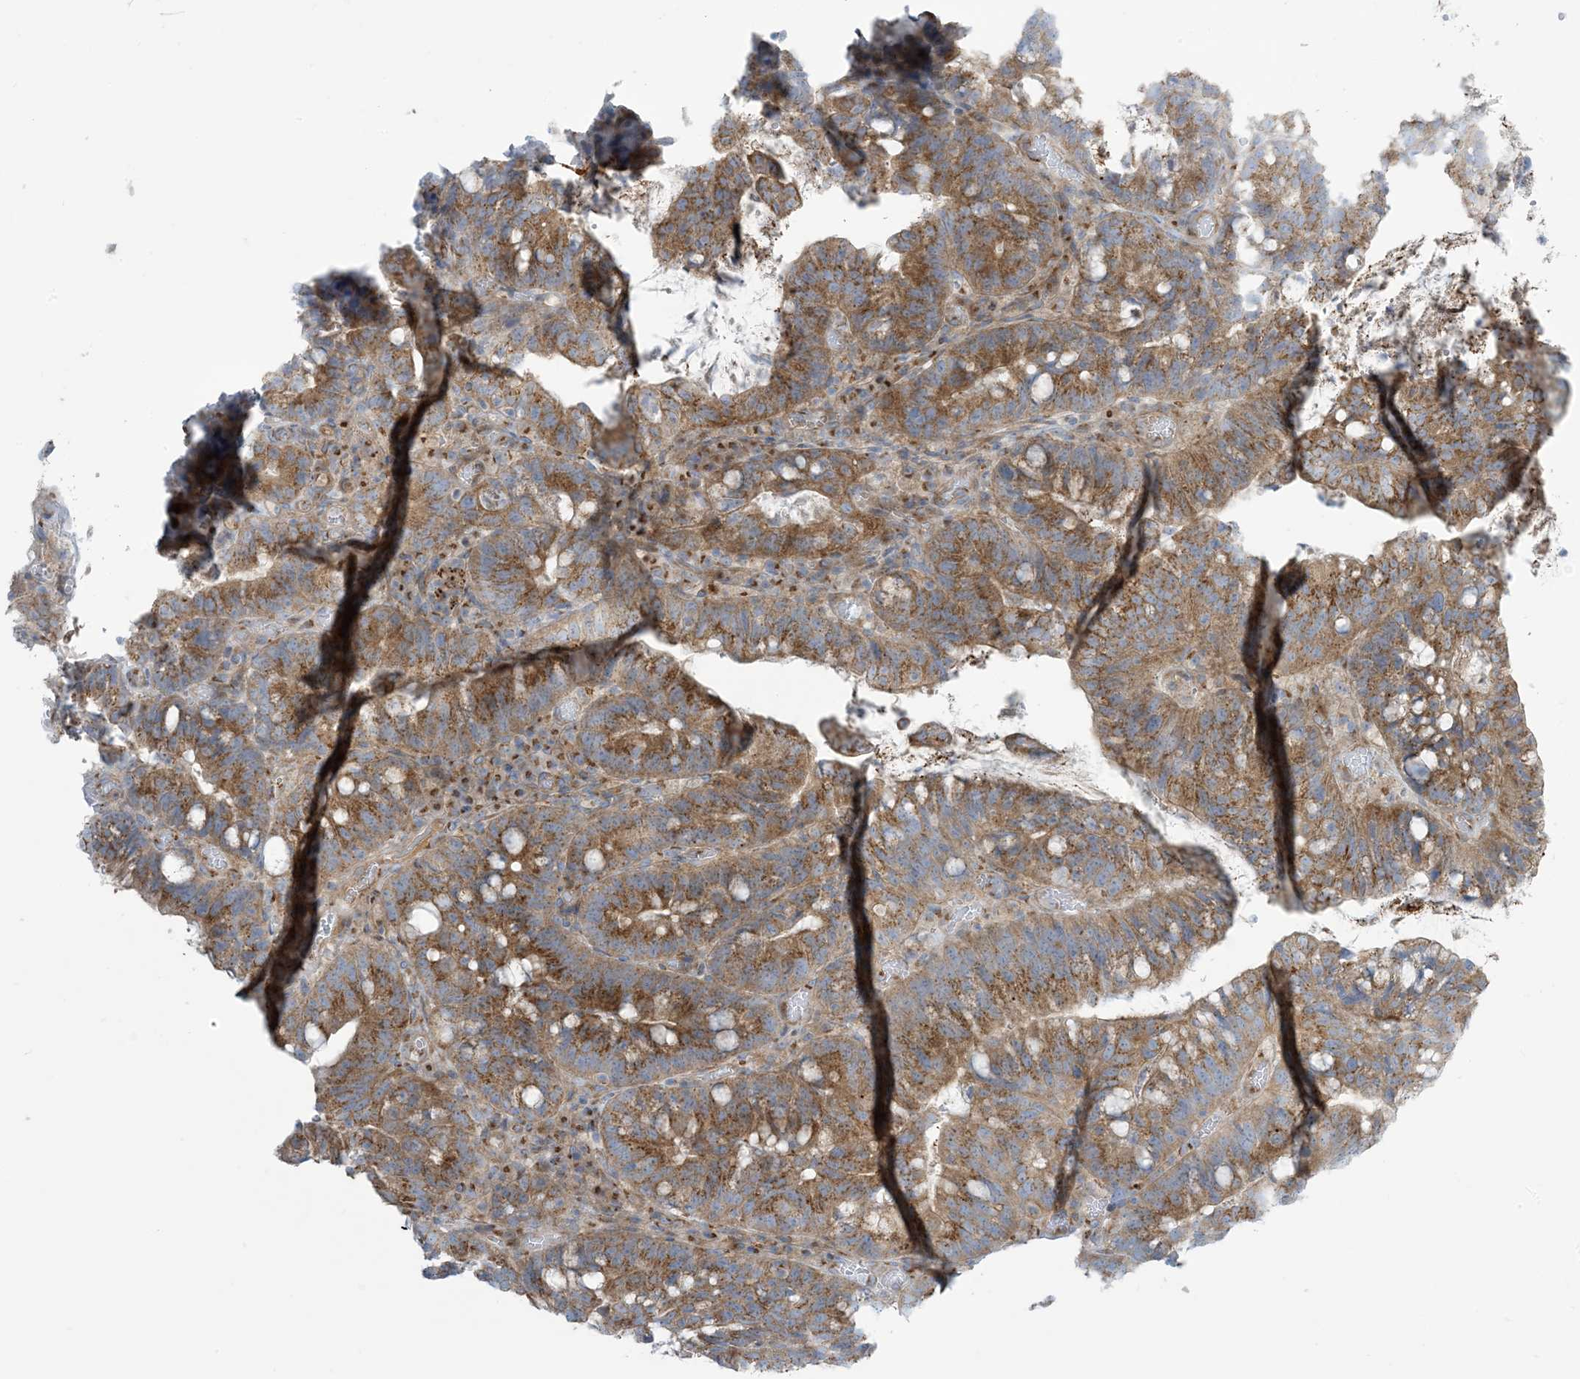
{"staining": {"intensity": "moderate", "quantity": ">75%", "location": "cytoplasmic/membranous"}, "tissue": "colorectal cancer", "cell_type": "Tumor cells", "image_type": "cancer", "snomed": [{"axis": "morphology", "description": "Adenocarcinoma, NOS"}, {"axis": "topography", "description": "Colon"}], "caption": "Tumor cells show medium levels of moderate cytoplasmic/membranous staining in about >75% of cells in adenocarcinoma (colorectal).", "gene": "AFTPH", "patient": {"sex": "female", "age": 66}}